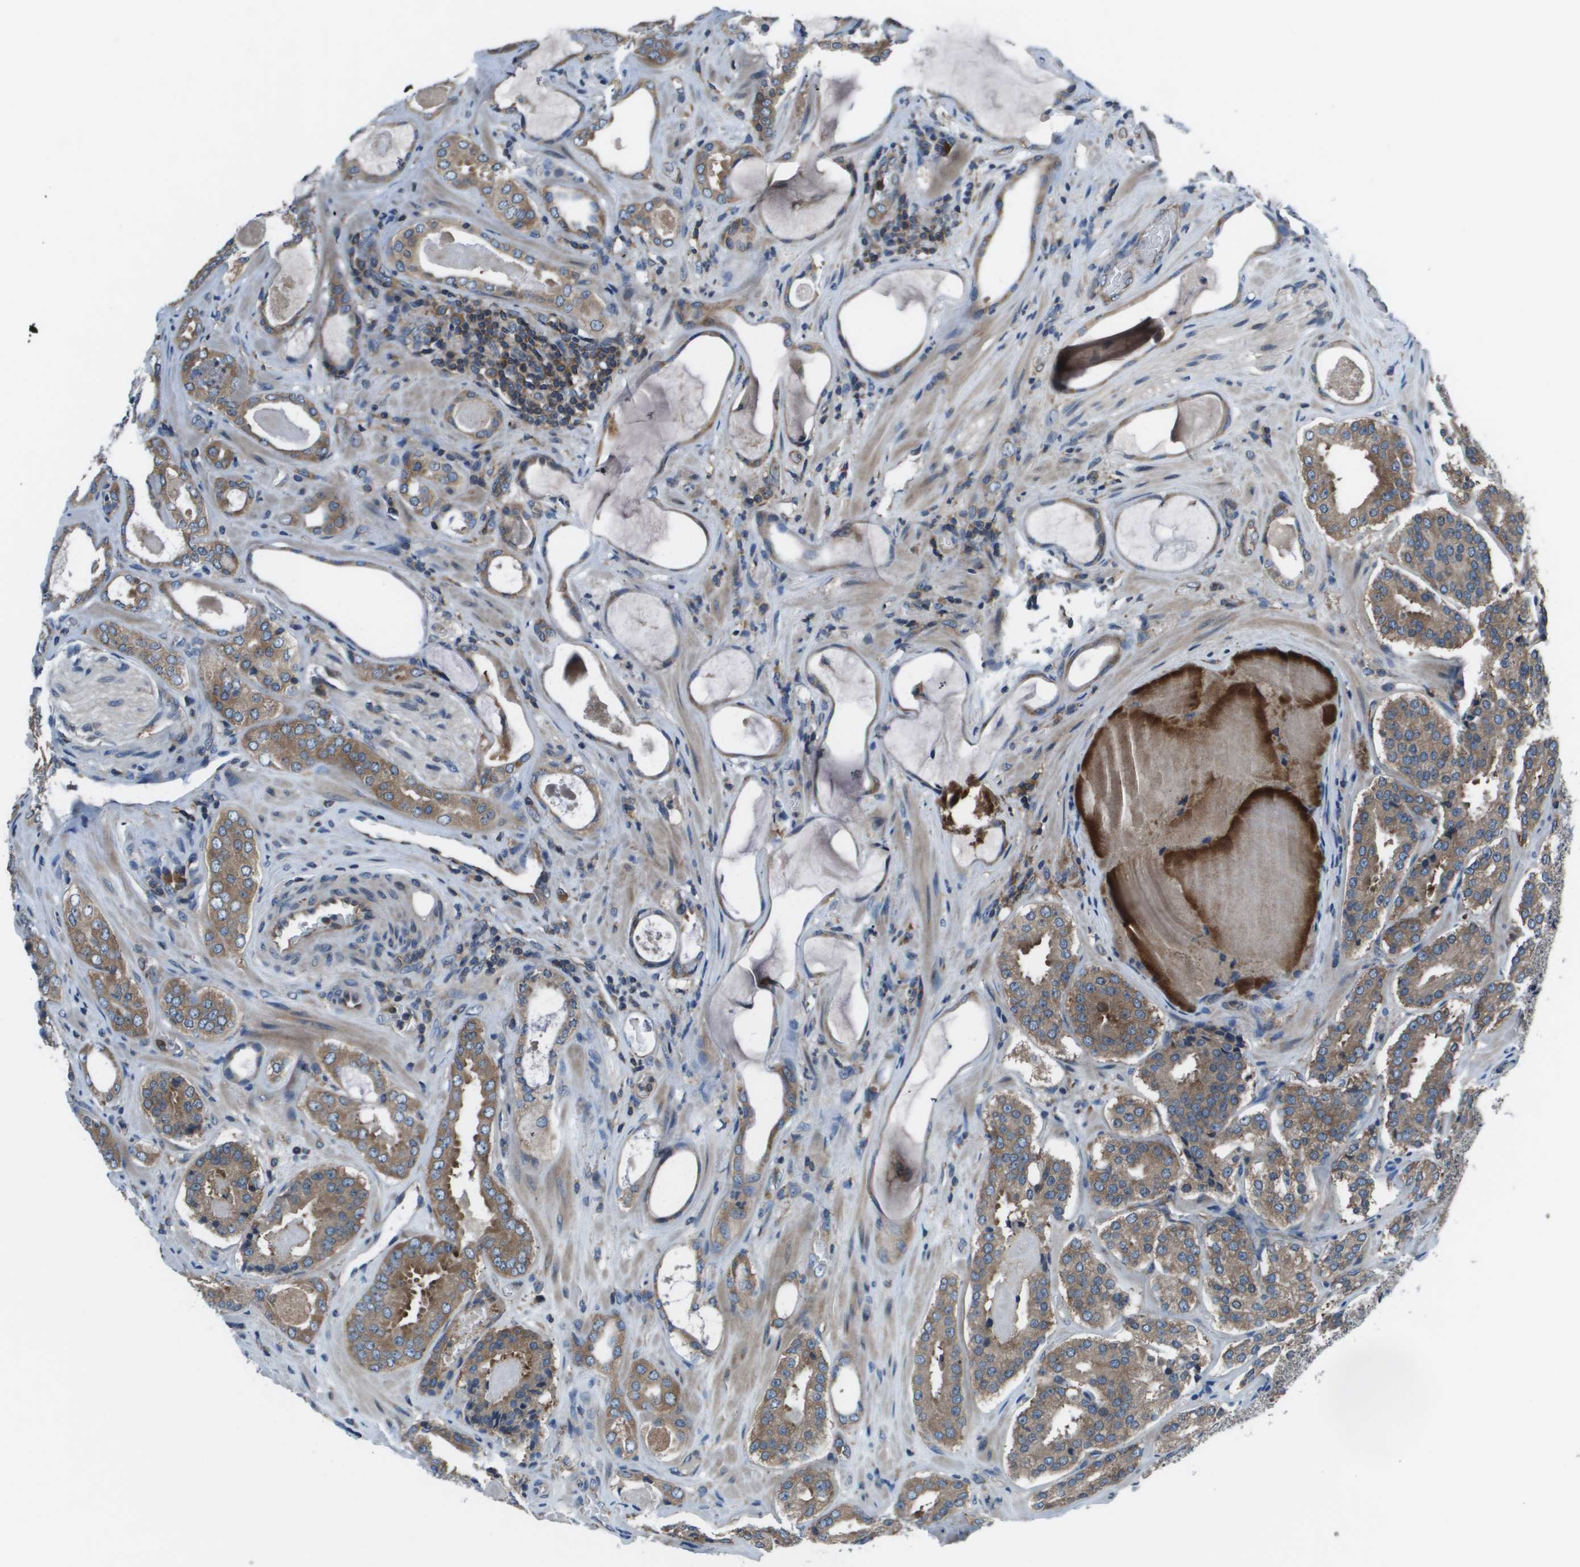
{"staining": {"intensity": "moderate", "quantity": ">75%", "location": "cytoplasmic/membranous"}, "tissue": "prostate cancer", "cell_type": "Tumor cells", "image_type": "cancer", "snomed": [{"axis": "morphology", "description": "Adenocarcinoma, High grade"}, {"axis": "topography", "description": "Prostate"}], "caption": "Prostate high-grade adenocarcinoma tissue reveals moderate cytoplasmic/membranous positivity in about >75% of tumor cells", "gene": "EIF3B", "patient": {"sex": "male", "age": 60}}